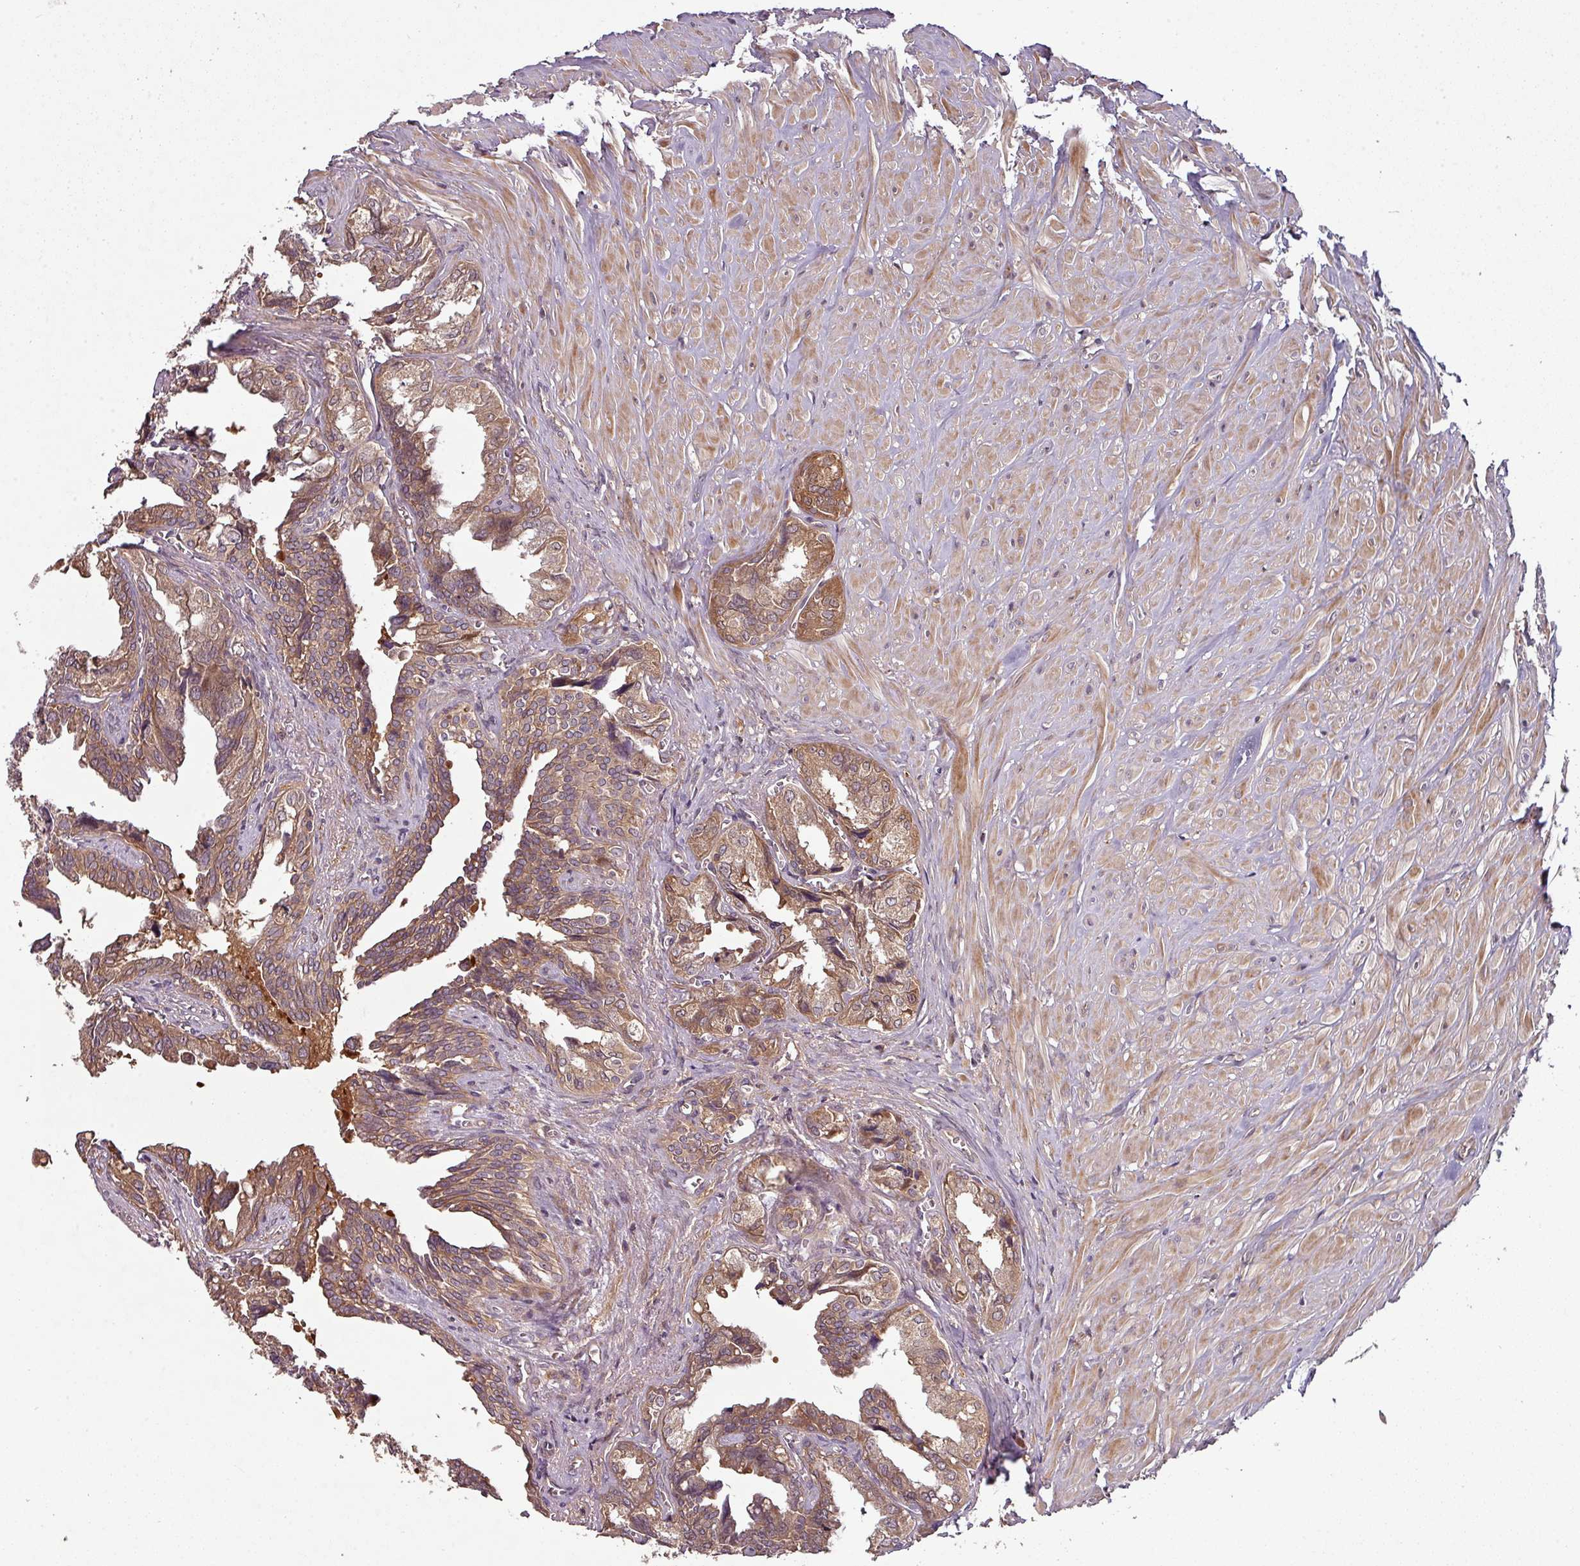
{"staining": {"intensity": "moderate", "quantity": ">75%", "location": "cytoplasmic/membranous"}, "tissue": "seminal vesicle", "cell_type": "Glandular cells", "image_type": "normal", "snomed": [{"axis": "morphology", "description": "Normal tissue, NOS"}, {"axis": "topography", "description": "Seminal veicle"}], "caption": "A brown stain labels moderate cytoplasmic/membranous expression of a protein in glandular cells of unremarkable seminal vesicle. The protein is shown in brown color, while the nuclei are stained blue.", "gene": "GSKIP", "patient": {"sex": "male", "age": 67}}